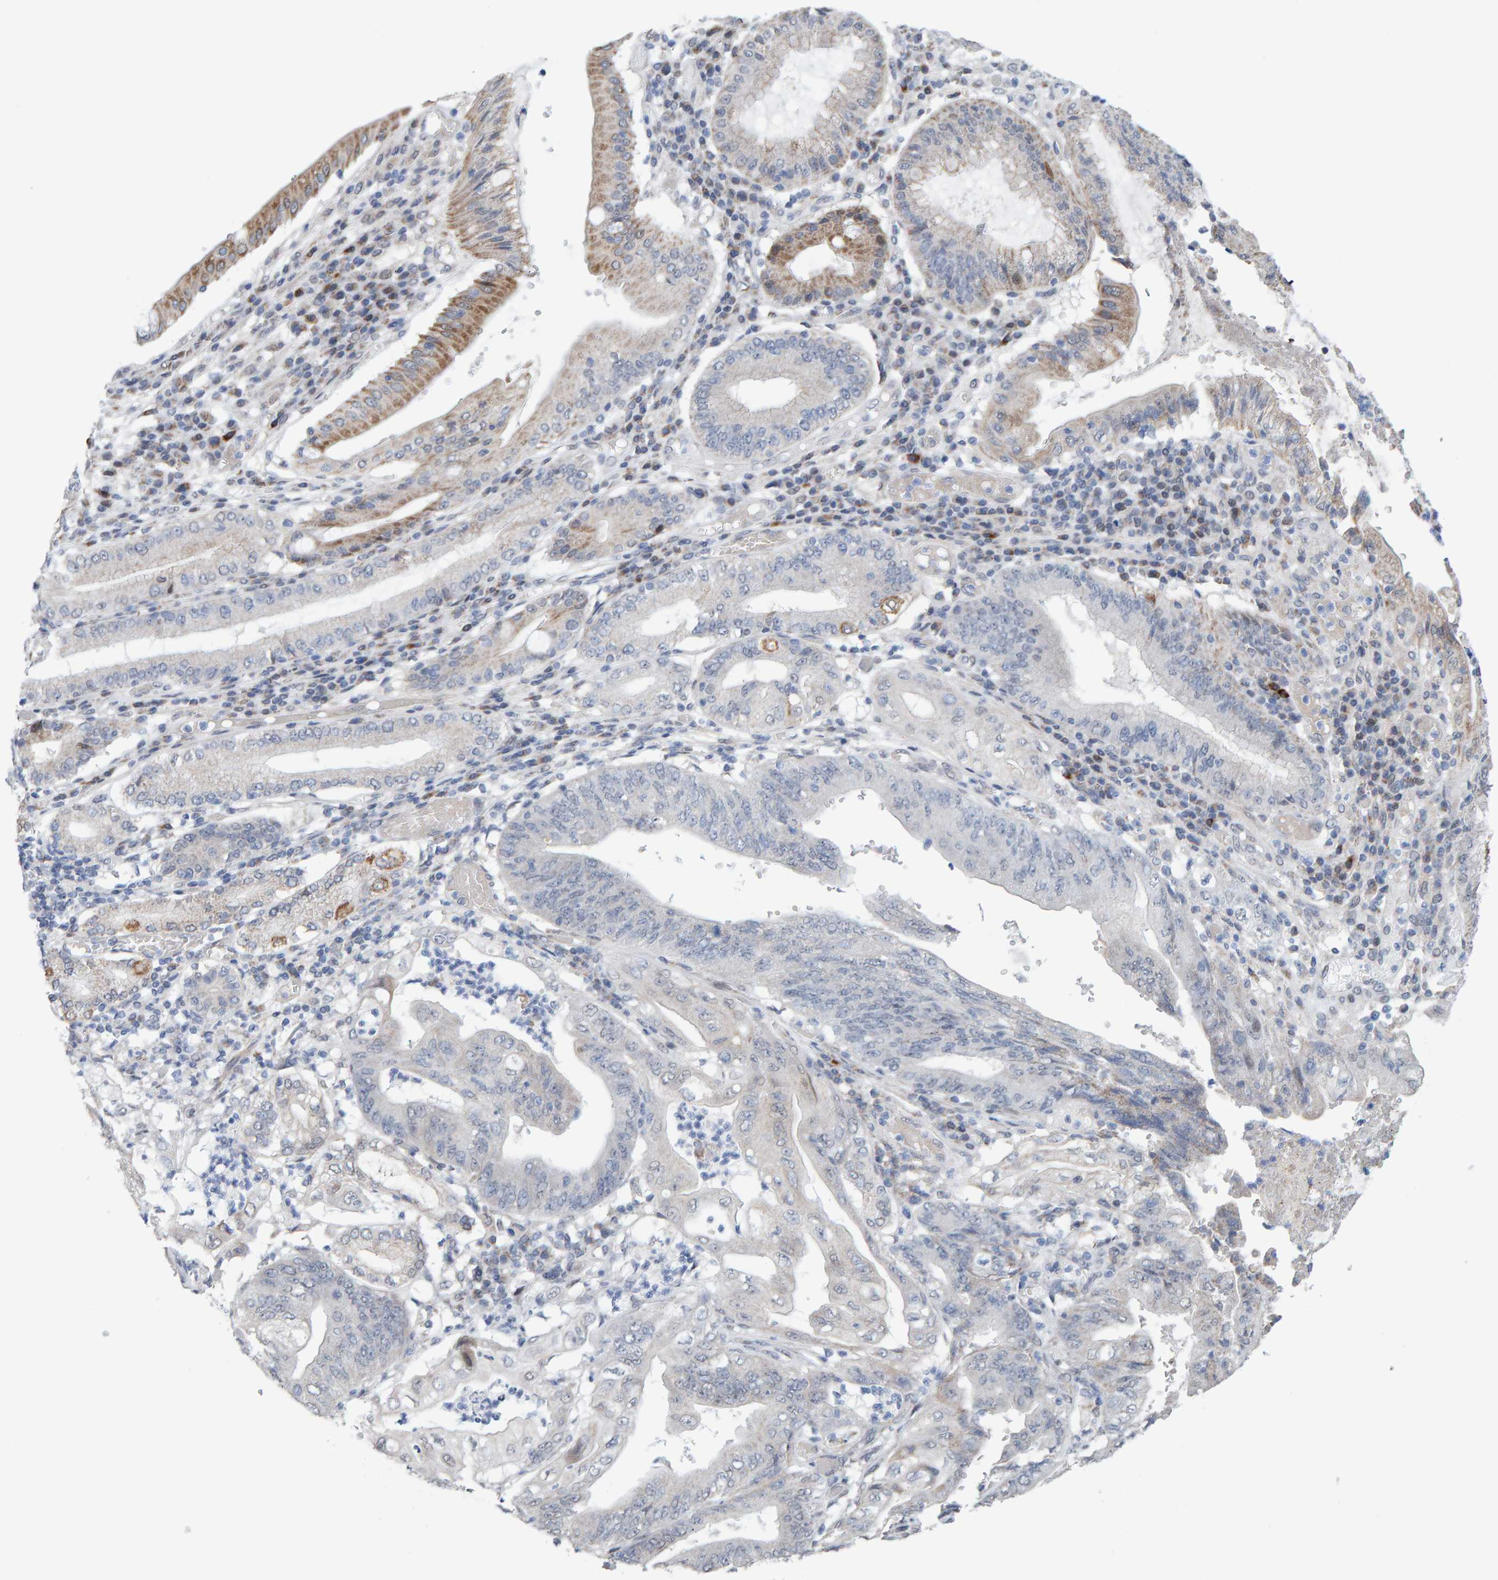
{"staining": {"intensity": "moderate", "quantity": "<25%", "location": "cytoplasmic/membranous"}, "tissue": "stomach cancer", "cell_type": "Tumor cells", "image_type": "cancer", "snomed": [{"axis": "morphology", "description": "Adenocarcinoma, NOS"}, {"axis": "topography", "description": "Stomach"}], "caption": "Stomach cancer (adenocarcinoma) stained with IHC exhibits moderate cytoplasmic/membranous staining in about <25% of tumor cells.", "gene": "USP43", "patient": {"sex": "female", "age": 73}}